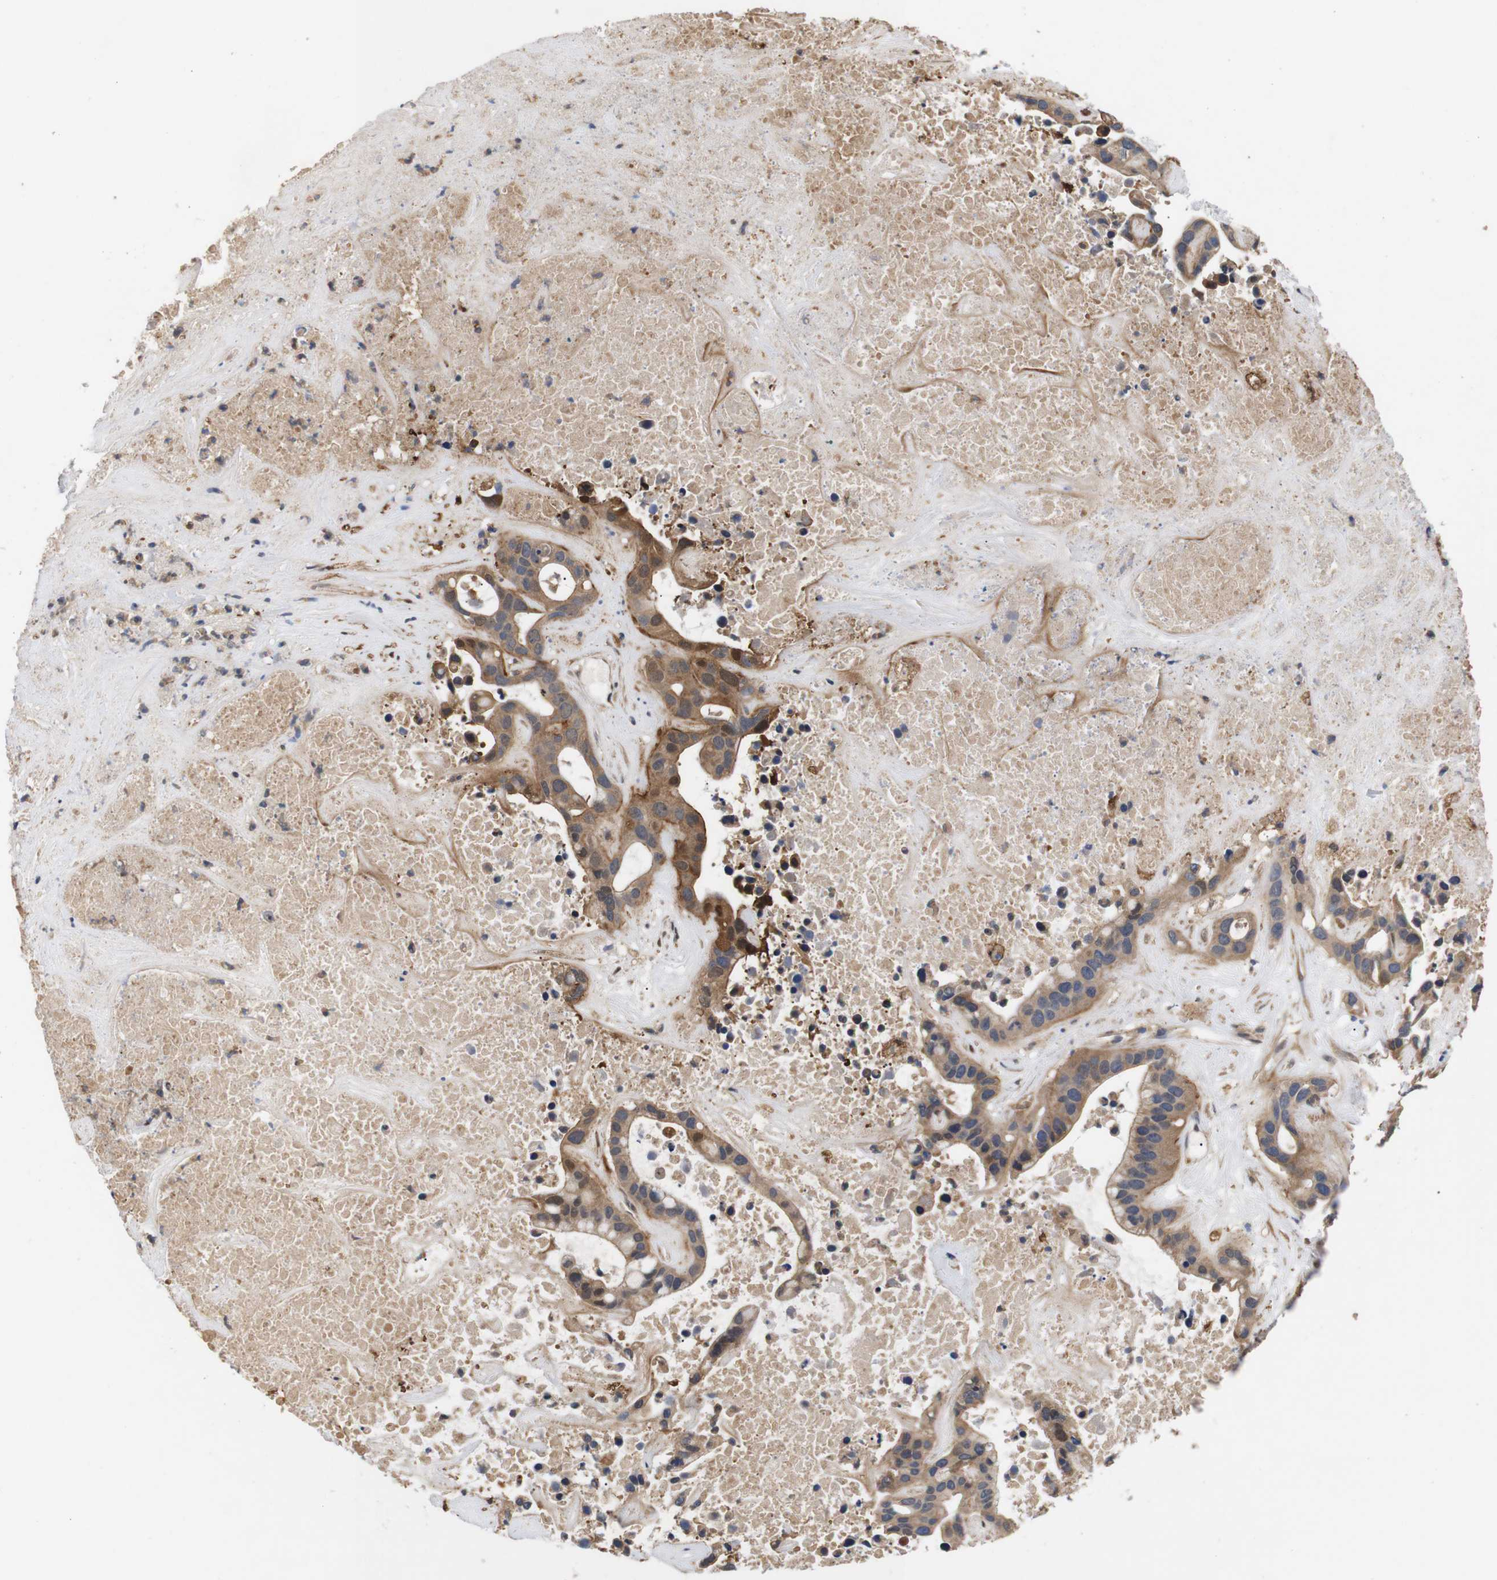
{"staining": {"intensity": "moderate", "quantity": ">75%", "location": "cytoplasmic/membranous"}, "tissue": "liver cancer", "cell_type": "Tumor cells", "image_type": "cancer", "snomed": [{"axis": "morphology", "description": "Cholangiocarcinoma"}, {"axis": "topography", "description": "Liver"}], "caption": "Protein expression analysis of liver cancer exhibits moderate cytoplasmic/membranous positivity in approximately >75% of tumor cells.", "gene": "DDR1", "patient": {"sex": "female", "age": 65}}